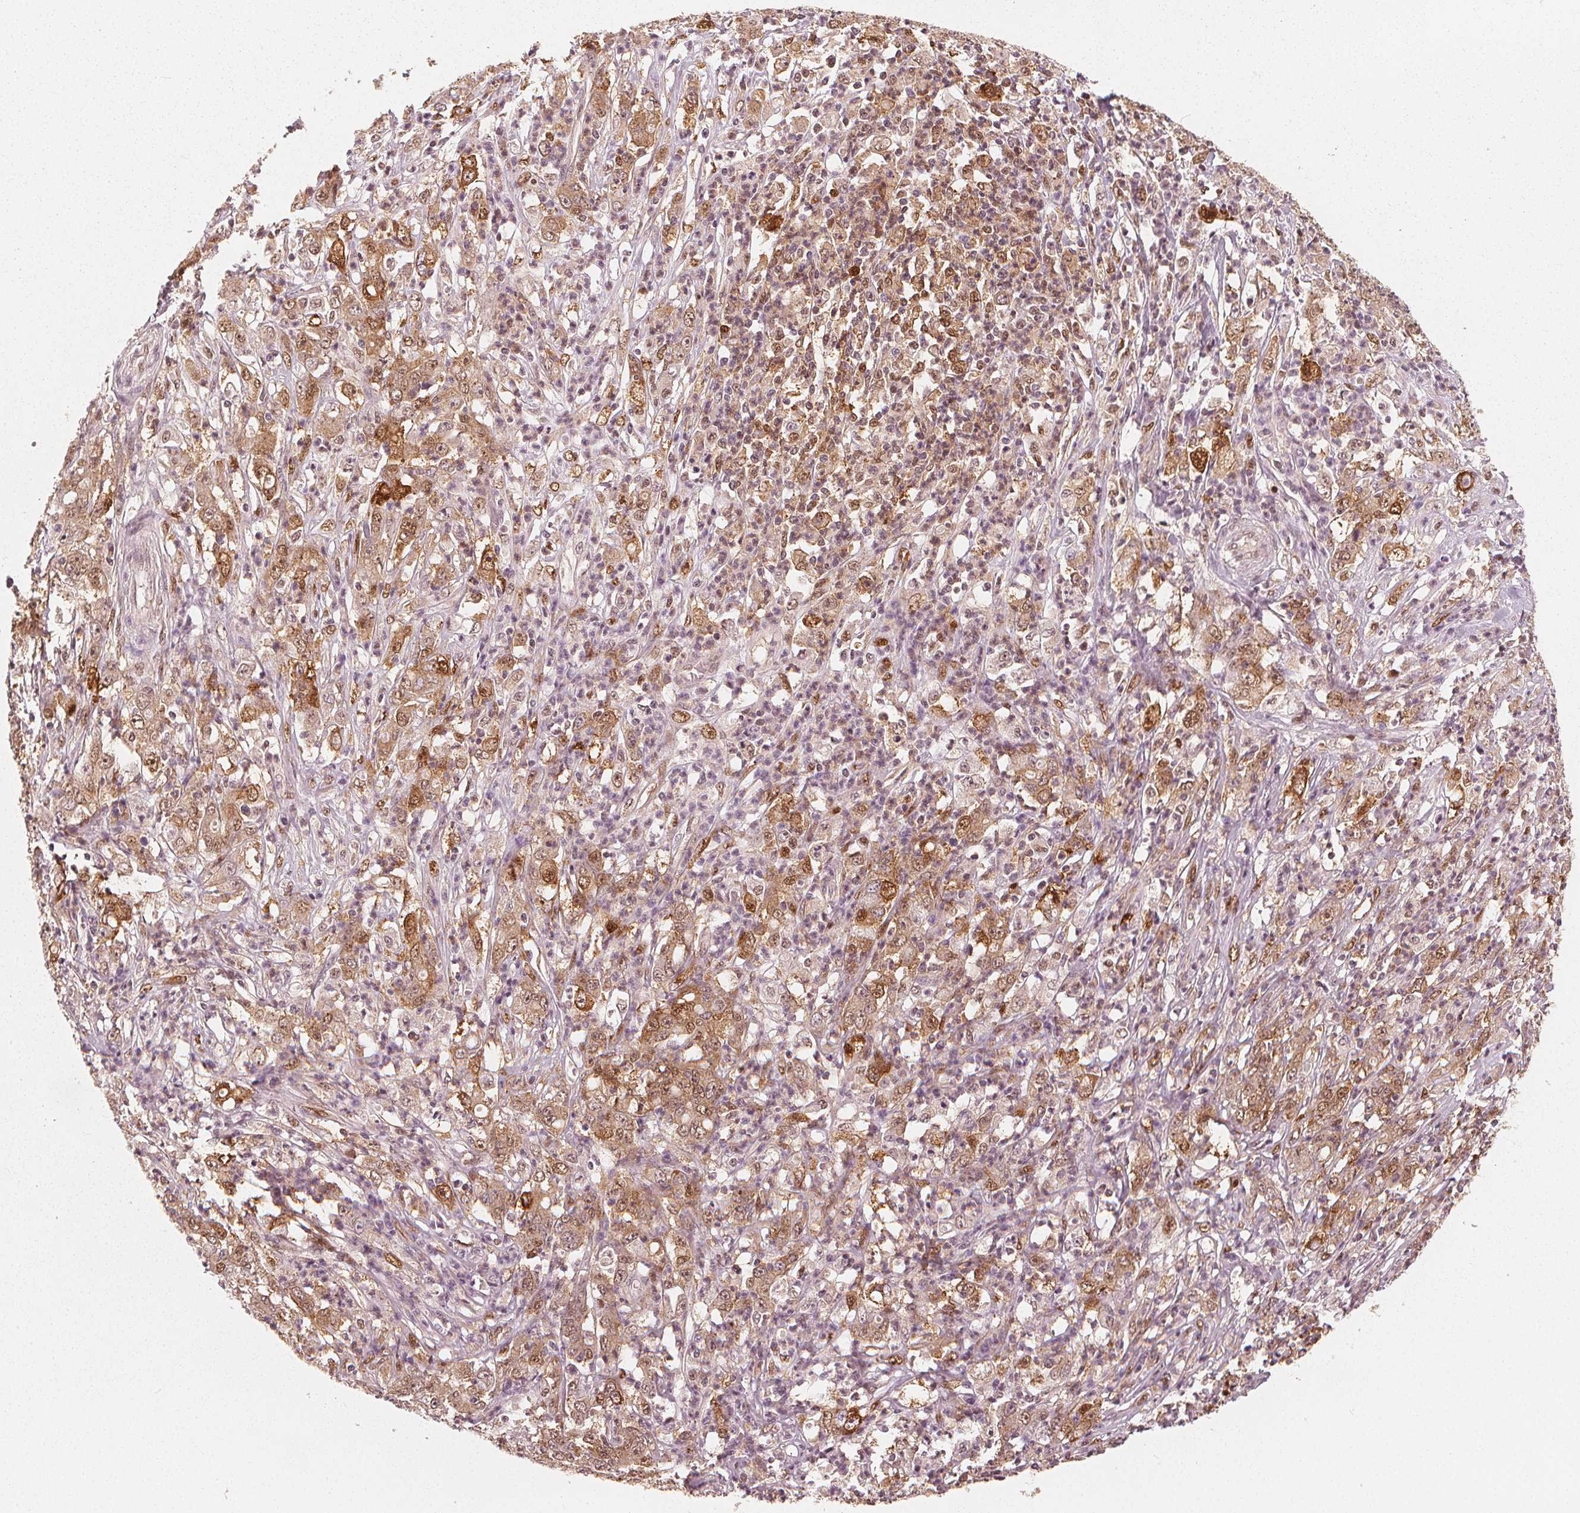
{"staining": {"intensity": "moderate", "quantity": "25%-75%", "location": "cytoplasmic/membranous,nuclear"}, "tissue": "stomach cancer", "cell_type": "Tumor cells", "image_type": "cancer", "snomed": [{"axis": "morphology", "description": "Adenocarcinoma, NOS"}, {"axis": "topography", "description": "Stomach, lower"}], "caption": "High-power microscopy captured an immunohistochemistry (IHC) image of stomach cancer, revealing moderate cytoplasmic/membranous and nuclear positivity in about 25%-75% of tumor cells.", "gene": "SQSTM1", "patient": {"sex": "female", "age": 71}}